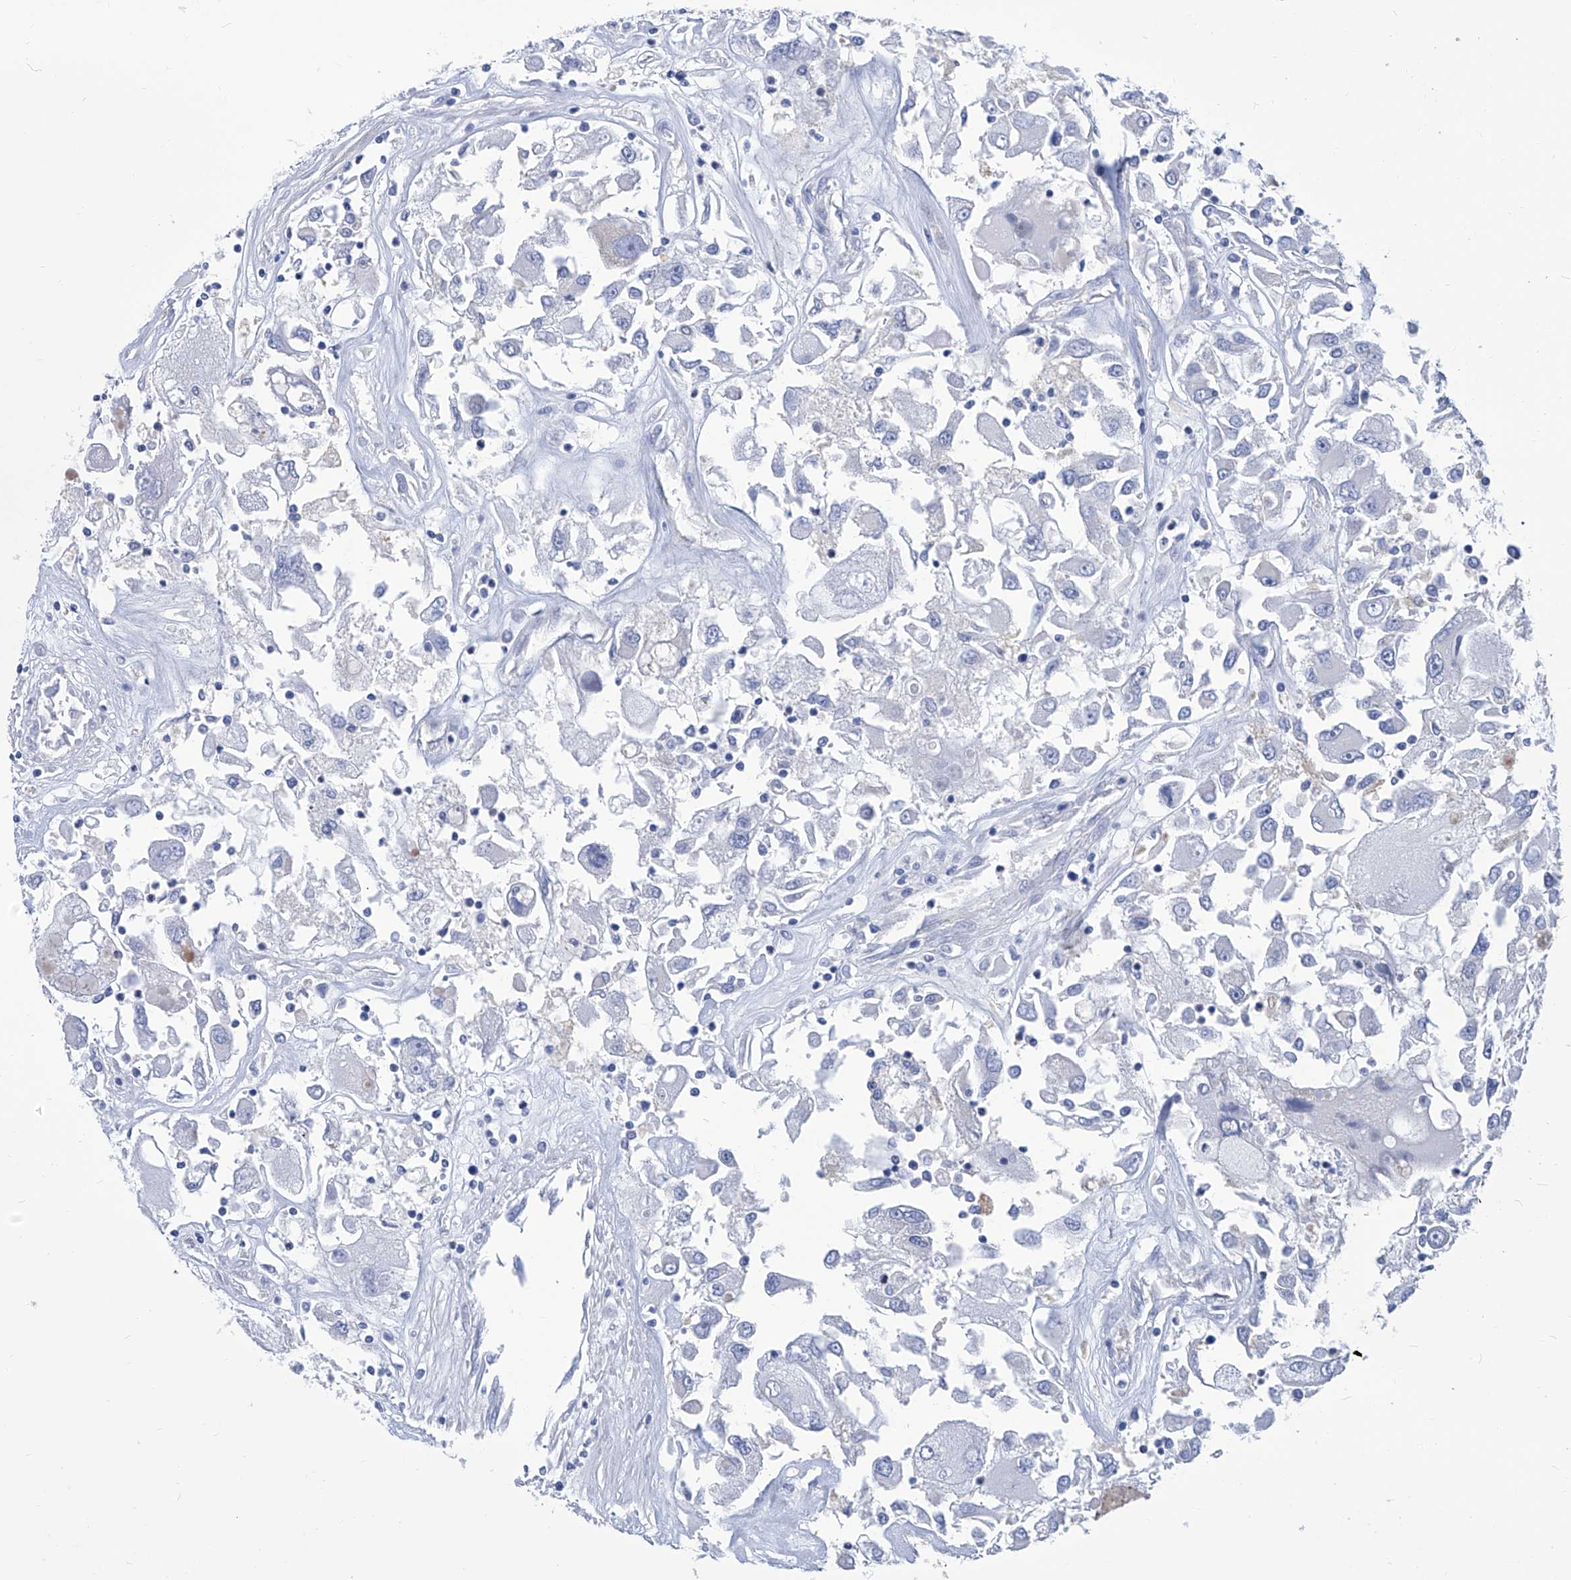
{"staining": {"intensity": "negative", "quantity": "none", "location": "none"}, "tissue": "renal cancer", "cell_type": "Tumor cells", "image_type": "cancer", "snomed": [{"axis": "morphology", "description": "Adenocarcinoma, NOS"}, {"axis": "topography", "description": "Kidney"}], "caption": "The micrograph demonstrates no staining of tumor cells in adenocarcinoma (renal).", "gene": "SMS", "patient": {"sex": "female", "age": 52}}